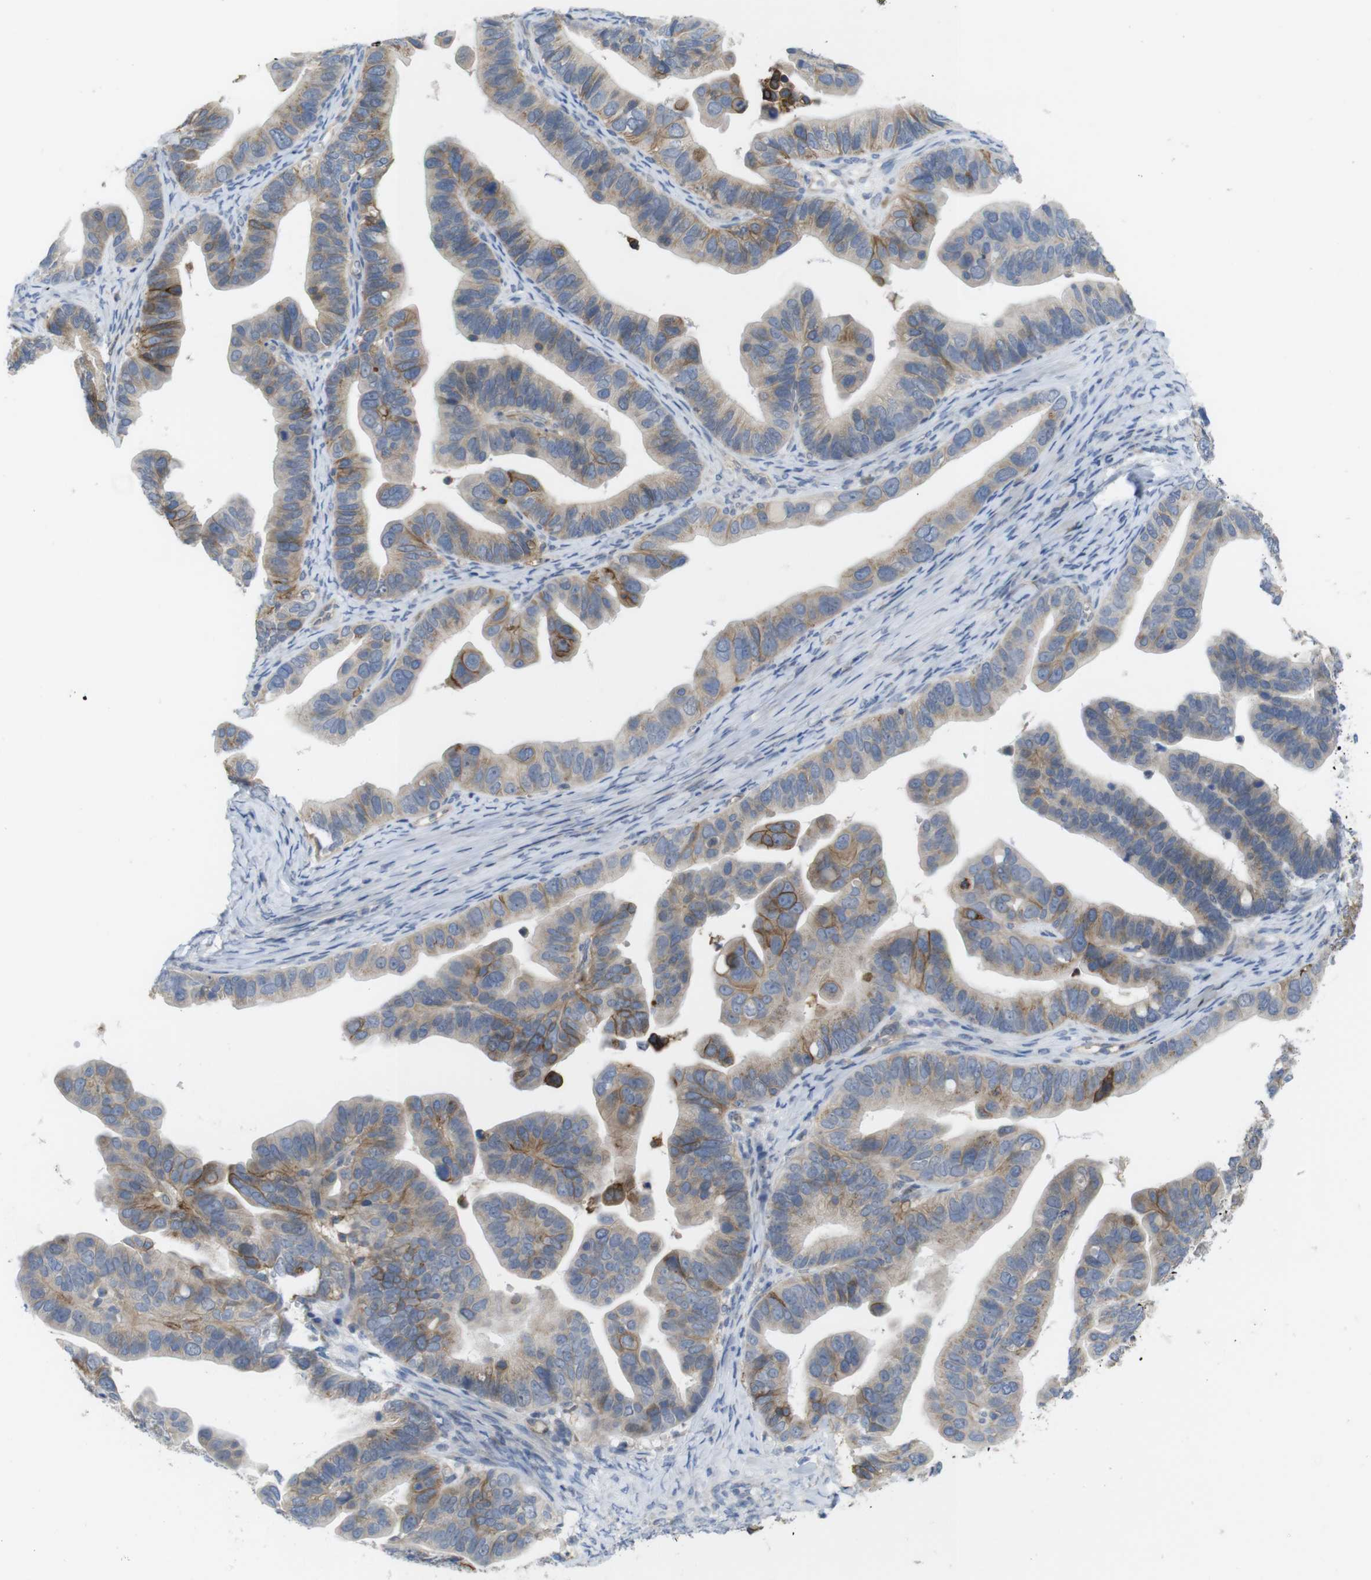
{"staining": {"intensity": "moderate", "quantity": "<25%", "location": "cytoplasmic/membranous"}, "tissue": "ovarian cancer", "cell_type": "Tumor cells", "image_type": "cancer", "snomed": [{"axis": "morphology", "description": "Cystadenocarcinoma, serous, NOS"}, {"axis": "topography", "description": "Ovary"}], "caption": "Human ovarian serous cystadenocarcinoma stained for a protein (brown) demonstrates moderate cytoplasmic/membranous positive positivity in approximately <25% of tumor cells.", "gene": "CCR6", "patient": {"sex": "female", "age": 56}}